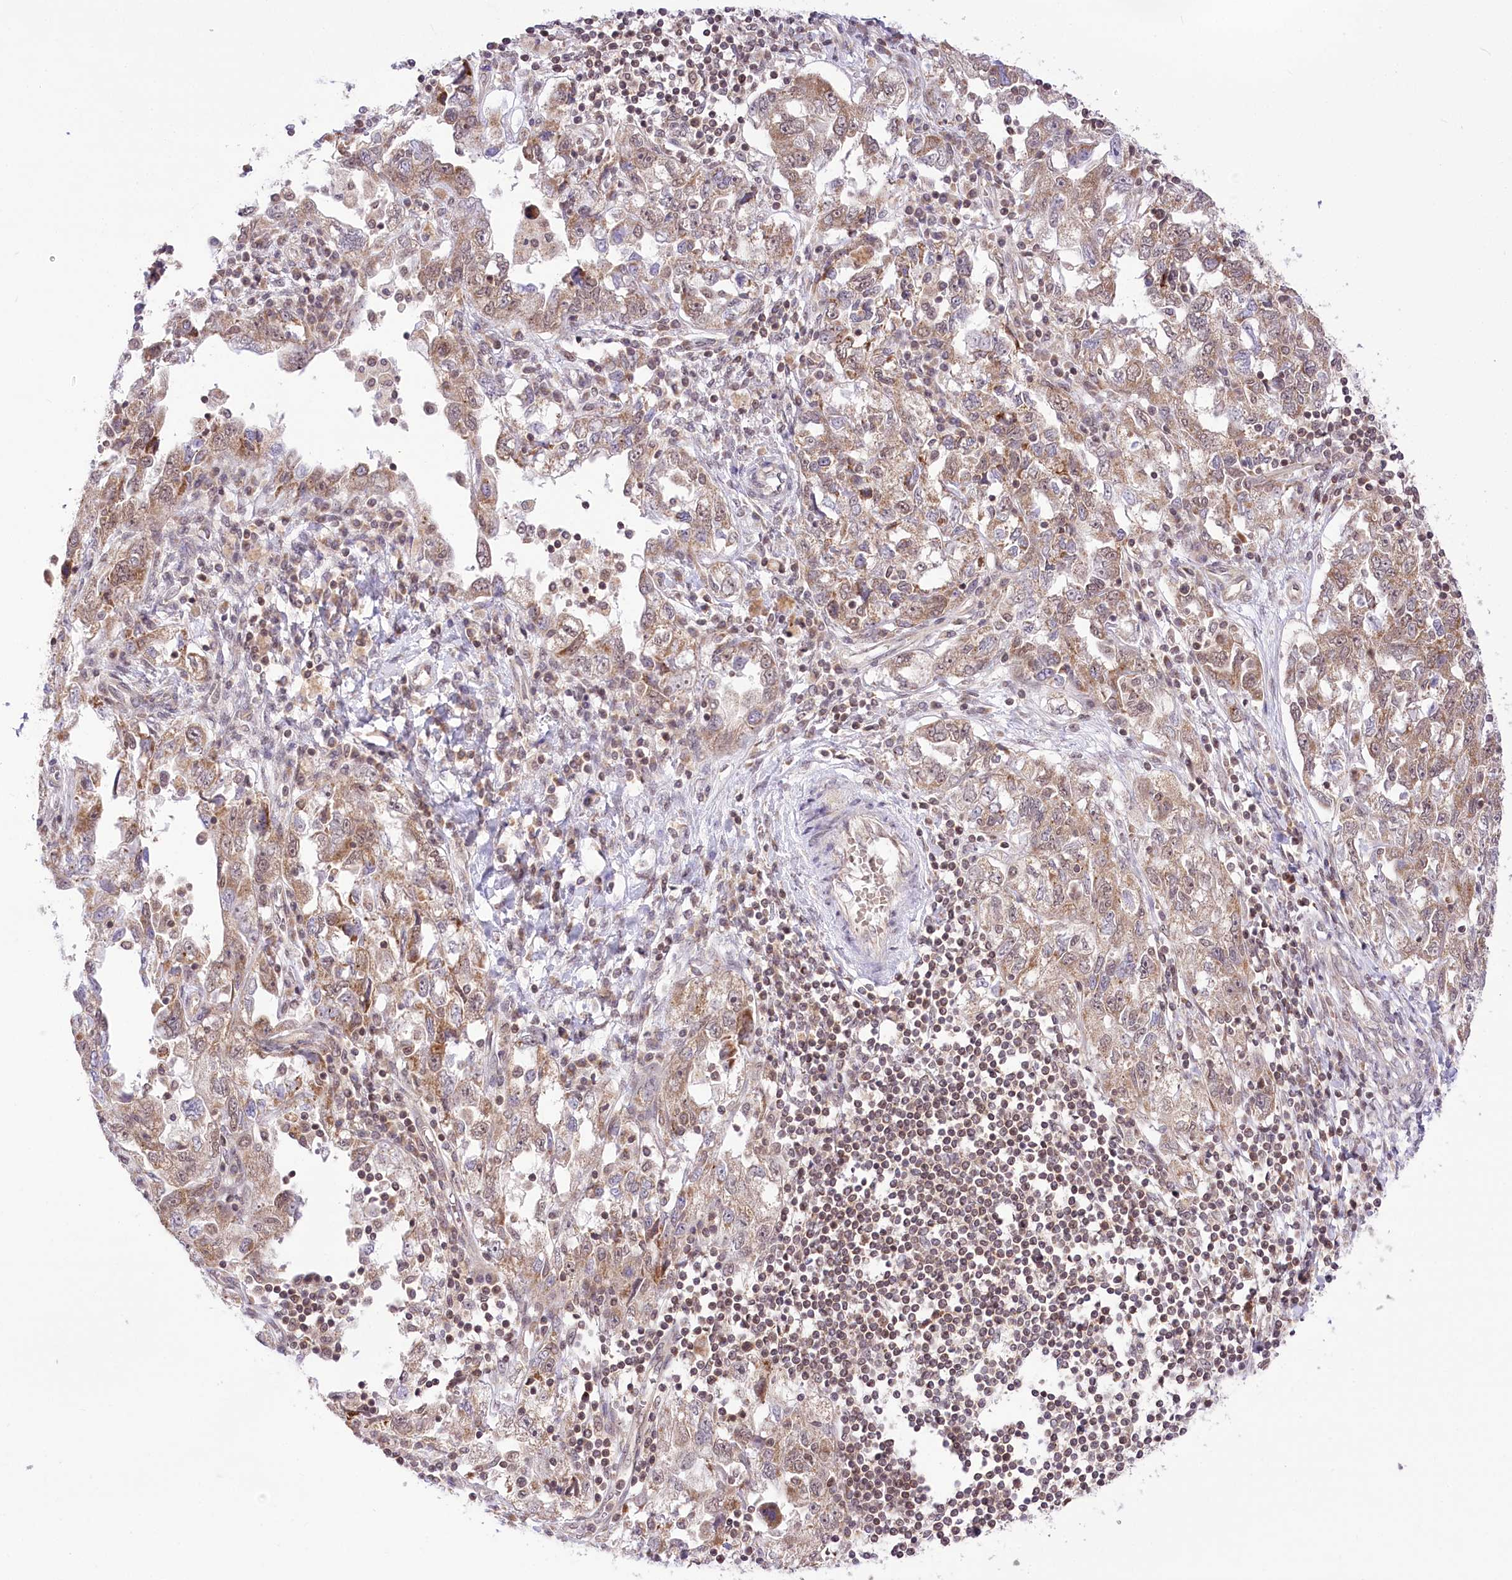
{"staining": {"intensity": "weak", "quantity": ">75%", "location": "cytoplasmic/membranous"}, "tissue": "ovarian cancer", "cell_type": "Tumor cells", "image_type": "cancer", "snomed": [{"axis": "morphology", "description": "Carcinoma, NOS"}, {"axis": "morphology", "description": "Cystadenocarcinoma, serous, NOS"}, {"axis": "topography", "description": "Ovary"}], "caption": "The histopathology image displays a brown stain indicating the presence of a protein in the cytoplasmic/membranous of tumor cells in ovarian cancer. (DAB IHC with brightfield microscopy, high magnification).", "gene": "ZMAT2", "patient": {"sex": "female", "age": 69}}